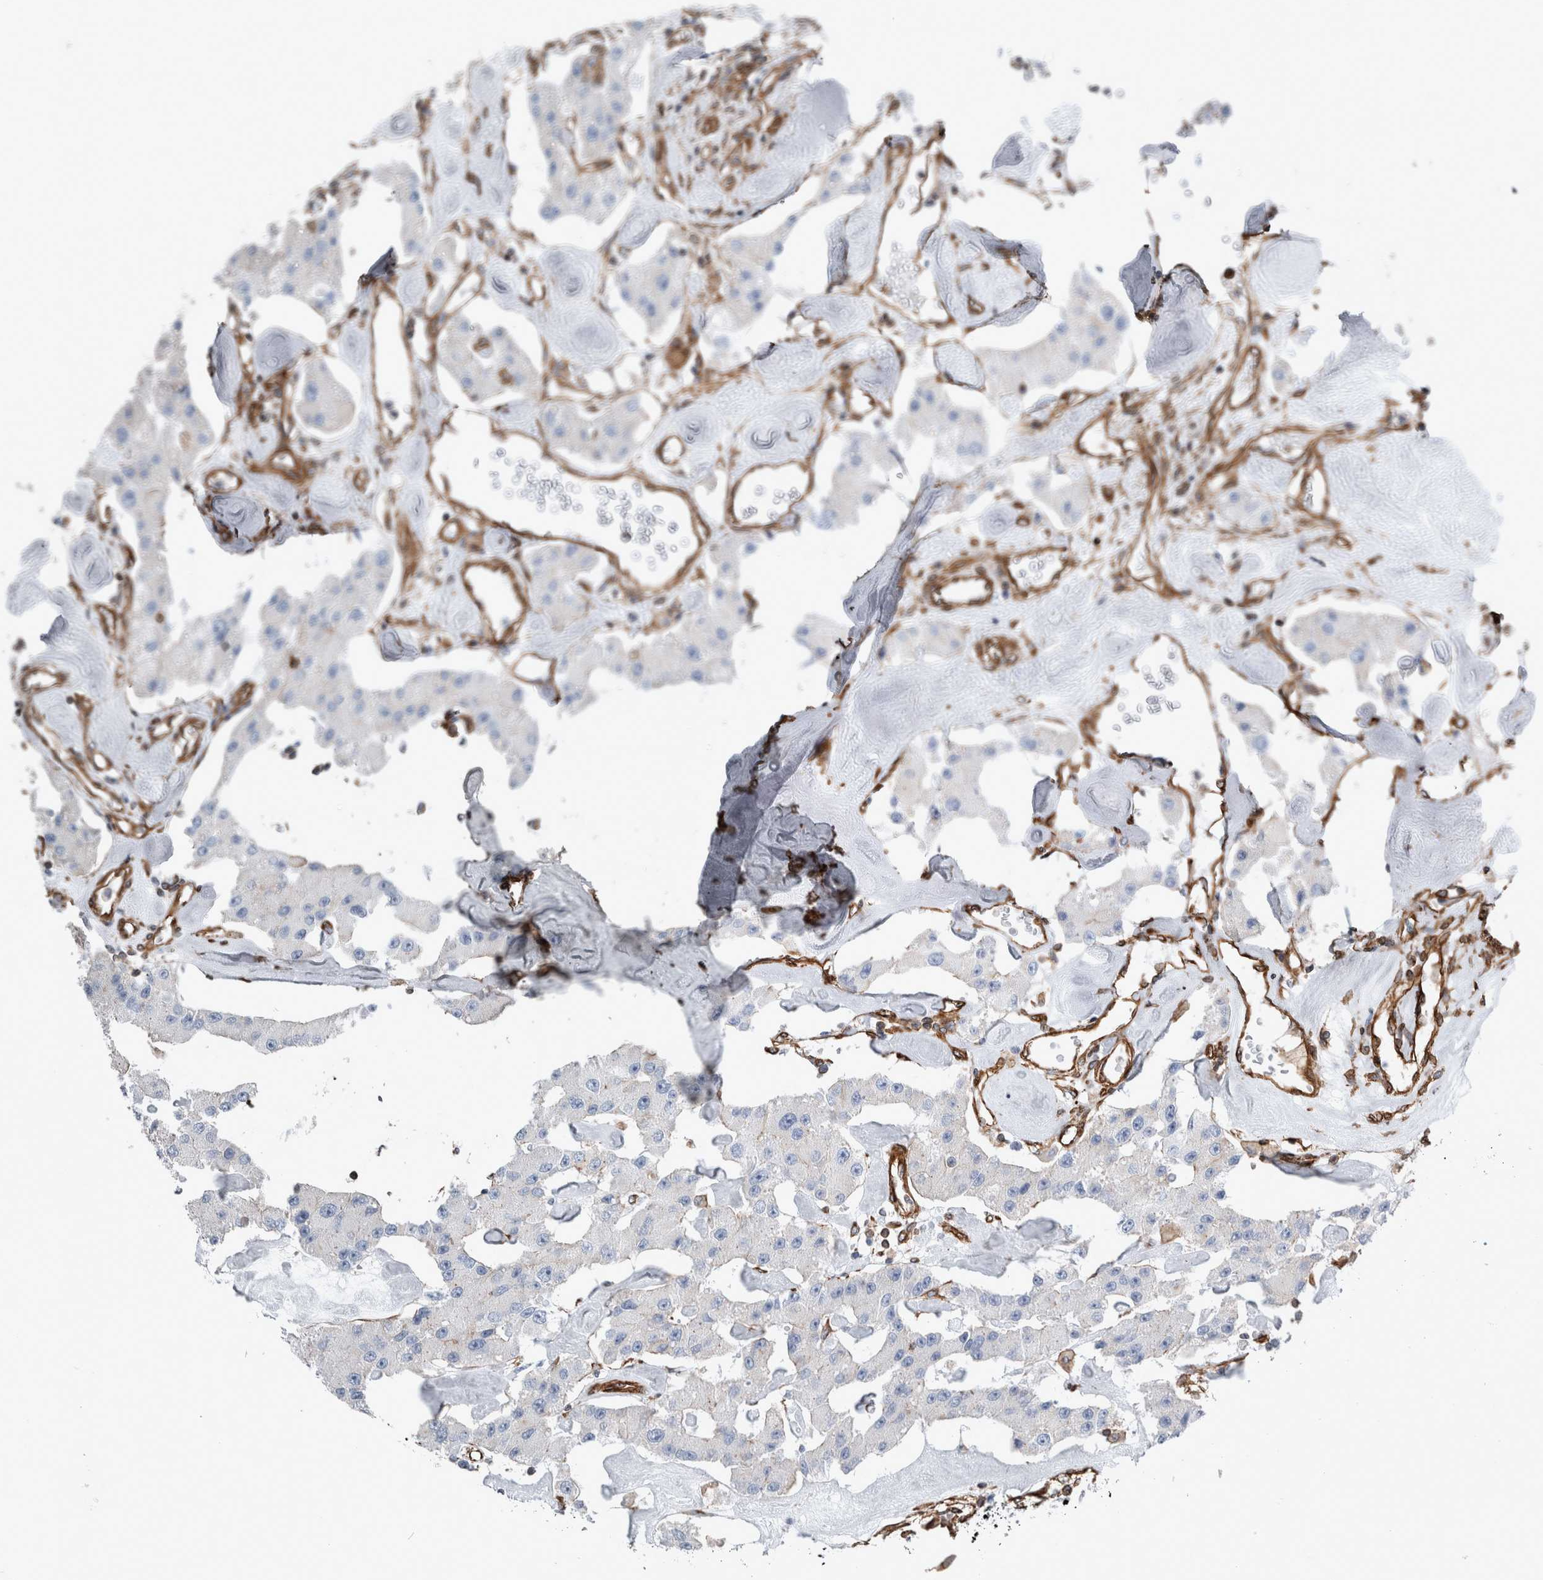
{"staining": {"intensity": "negative", "quantity": "none", "location": "none"}, "tissue": "carcinoid", "cell_type": "Tumor cells", "image_type": "cancer", "snomed": [{"axis": "morphology", "description": "Carcinoid, malignant, NOS"}, {"axis": "topography", "description": "Pancreas"}], "caption": "Tumor cells show no significant positivity in malignant carcinoid. Nuclei are stained in blue.", "gene": "PLEC", "patient": {"sex": "male", "age": 41}}